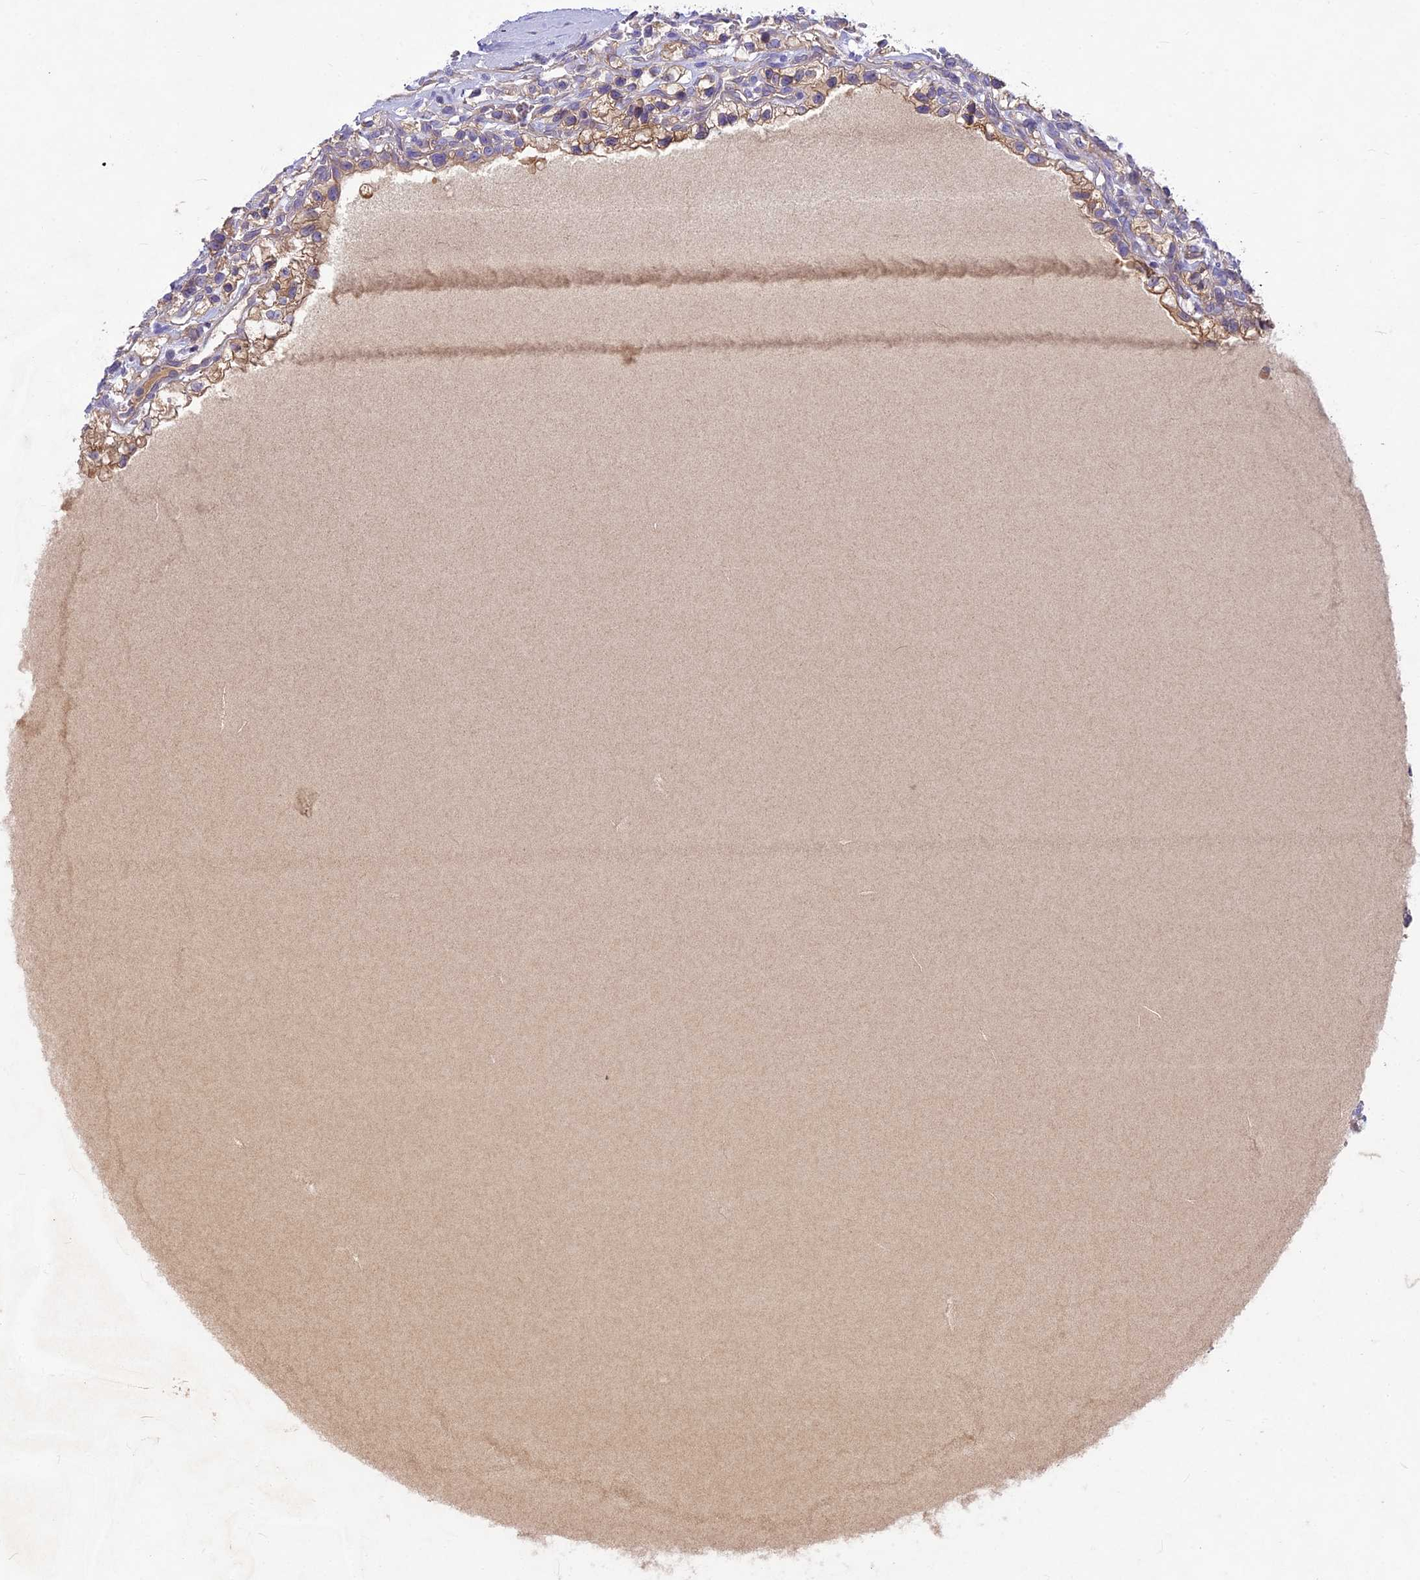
{"staining": {"intensity": "moderate", "quantity": "25%-75%", "location": "cytoplasmic/membranous"}, "tissue": "renal cancer", "cell_type": "Tumor cells", "image_type": "cancer", "snomed": [{"axis": "morphology", "description": "Adenocarcinoma, NOS"}, {"axis": "topography", "description": "Kidney"}], "caption": "Moderate cytoplasmic/membranous expression for a protein is appreciated in approximately 25%-75% of tumor cells of adenocarcinoma (renal) using IHC.", "gene": "PZP", "patient": {"sex": "female", "age": 57}}